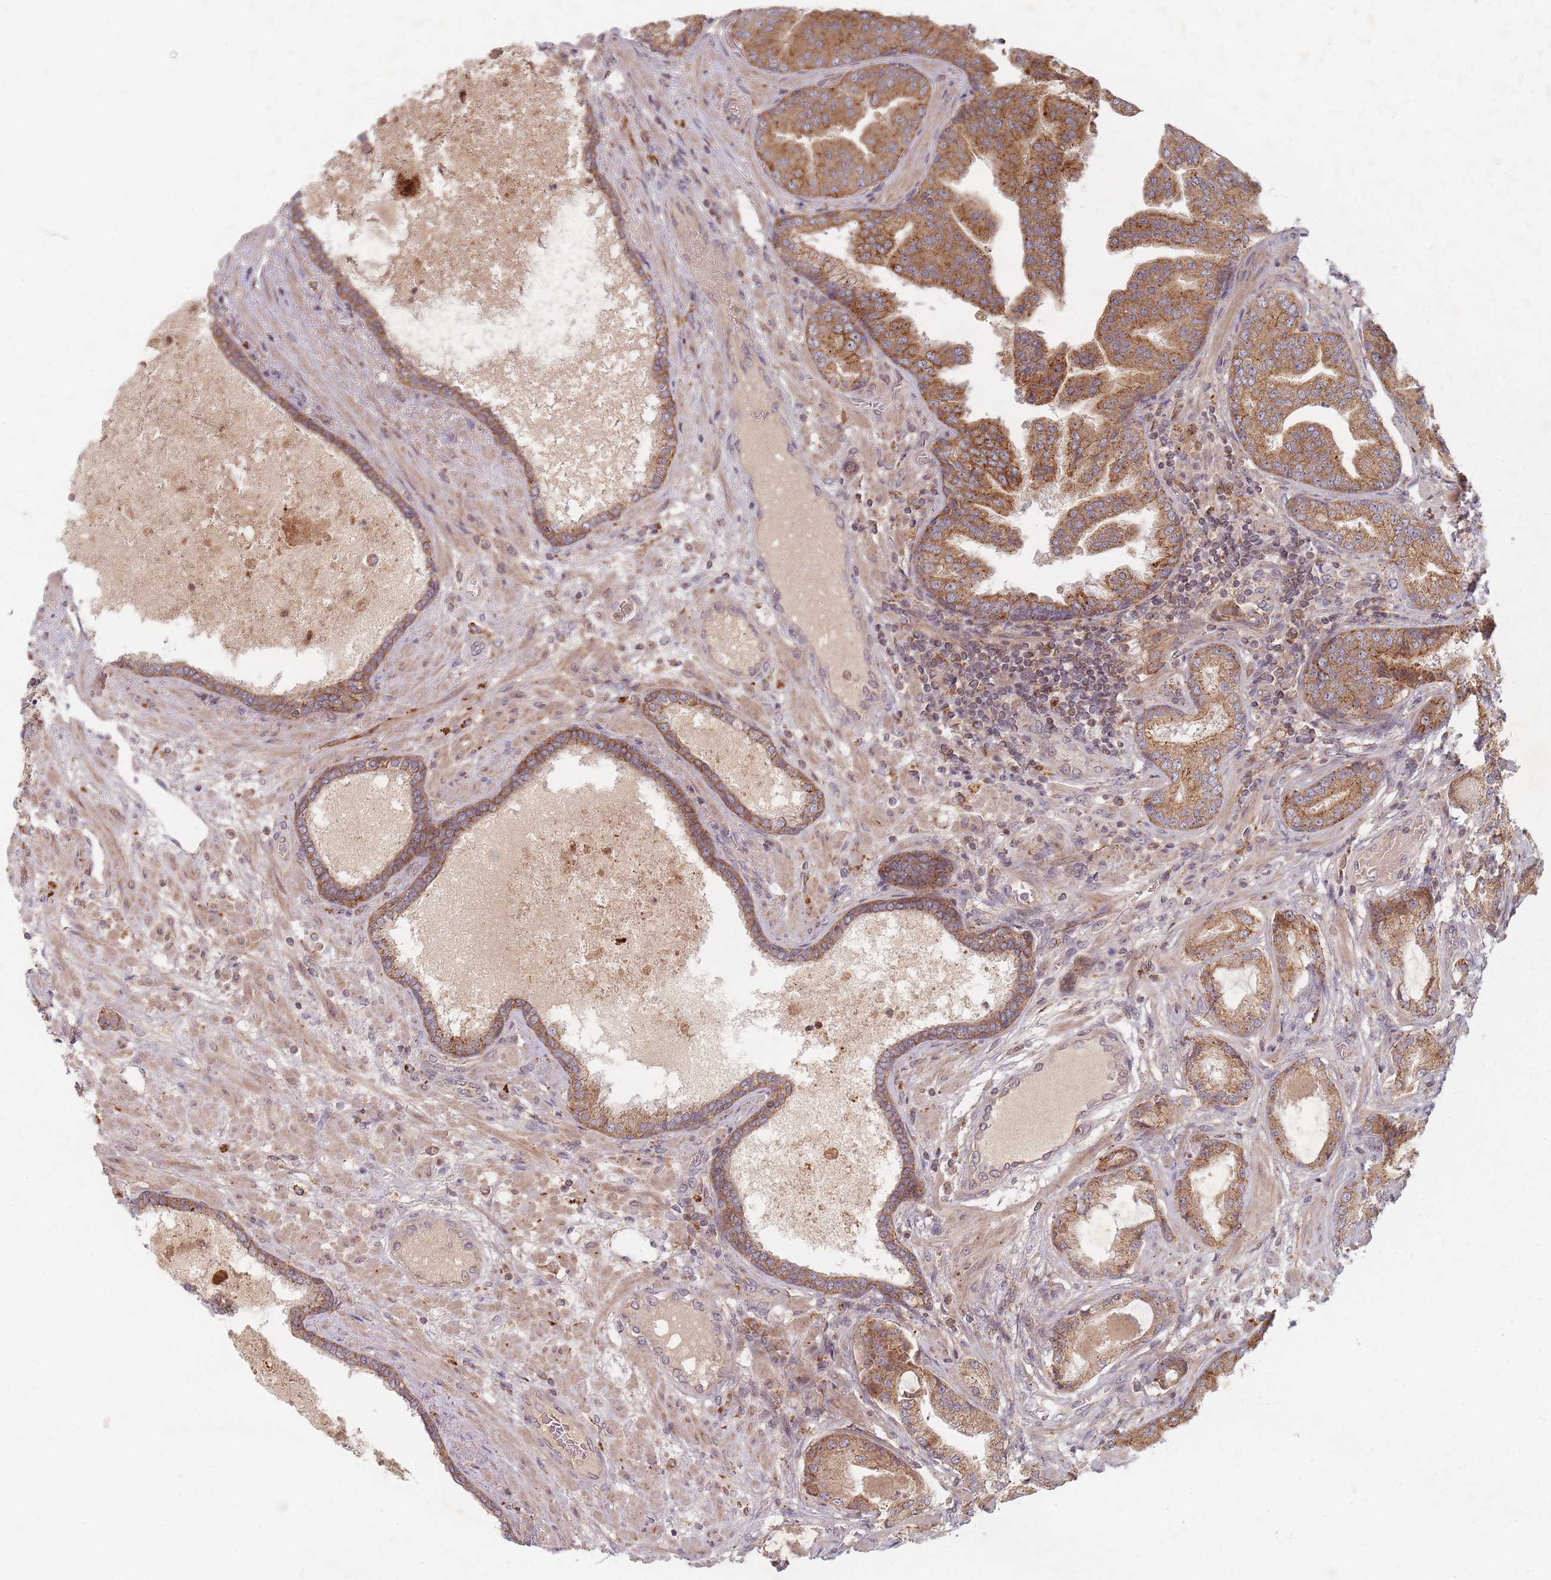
{"staining": {"intensity": "moderate", "quantity": ">75%", "location": "cytoplasmic/membranous"}, "tissue": "prostate cancer", "cell_type": "Tumor cells", "image_type": "cancer", "snomed": [{"axis": "morphology", "description": "Adenocarcinoma, High grade"}, {"axis": "topography", "description": "Prostate"}], "caption": "IHC histopathology image of neoplastic tissue: prostate adenocarcinoma (high-grade) stained using IHC demonstrates medium levels of moderate protein expression localized specifically in the cytoplasmic/membranous of tumor cells, appearing as a cytoplasmic/membranous brown color.", "gene": "RADX", "patient": {"sex": "male", "age": 68}}